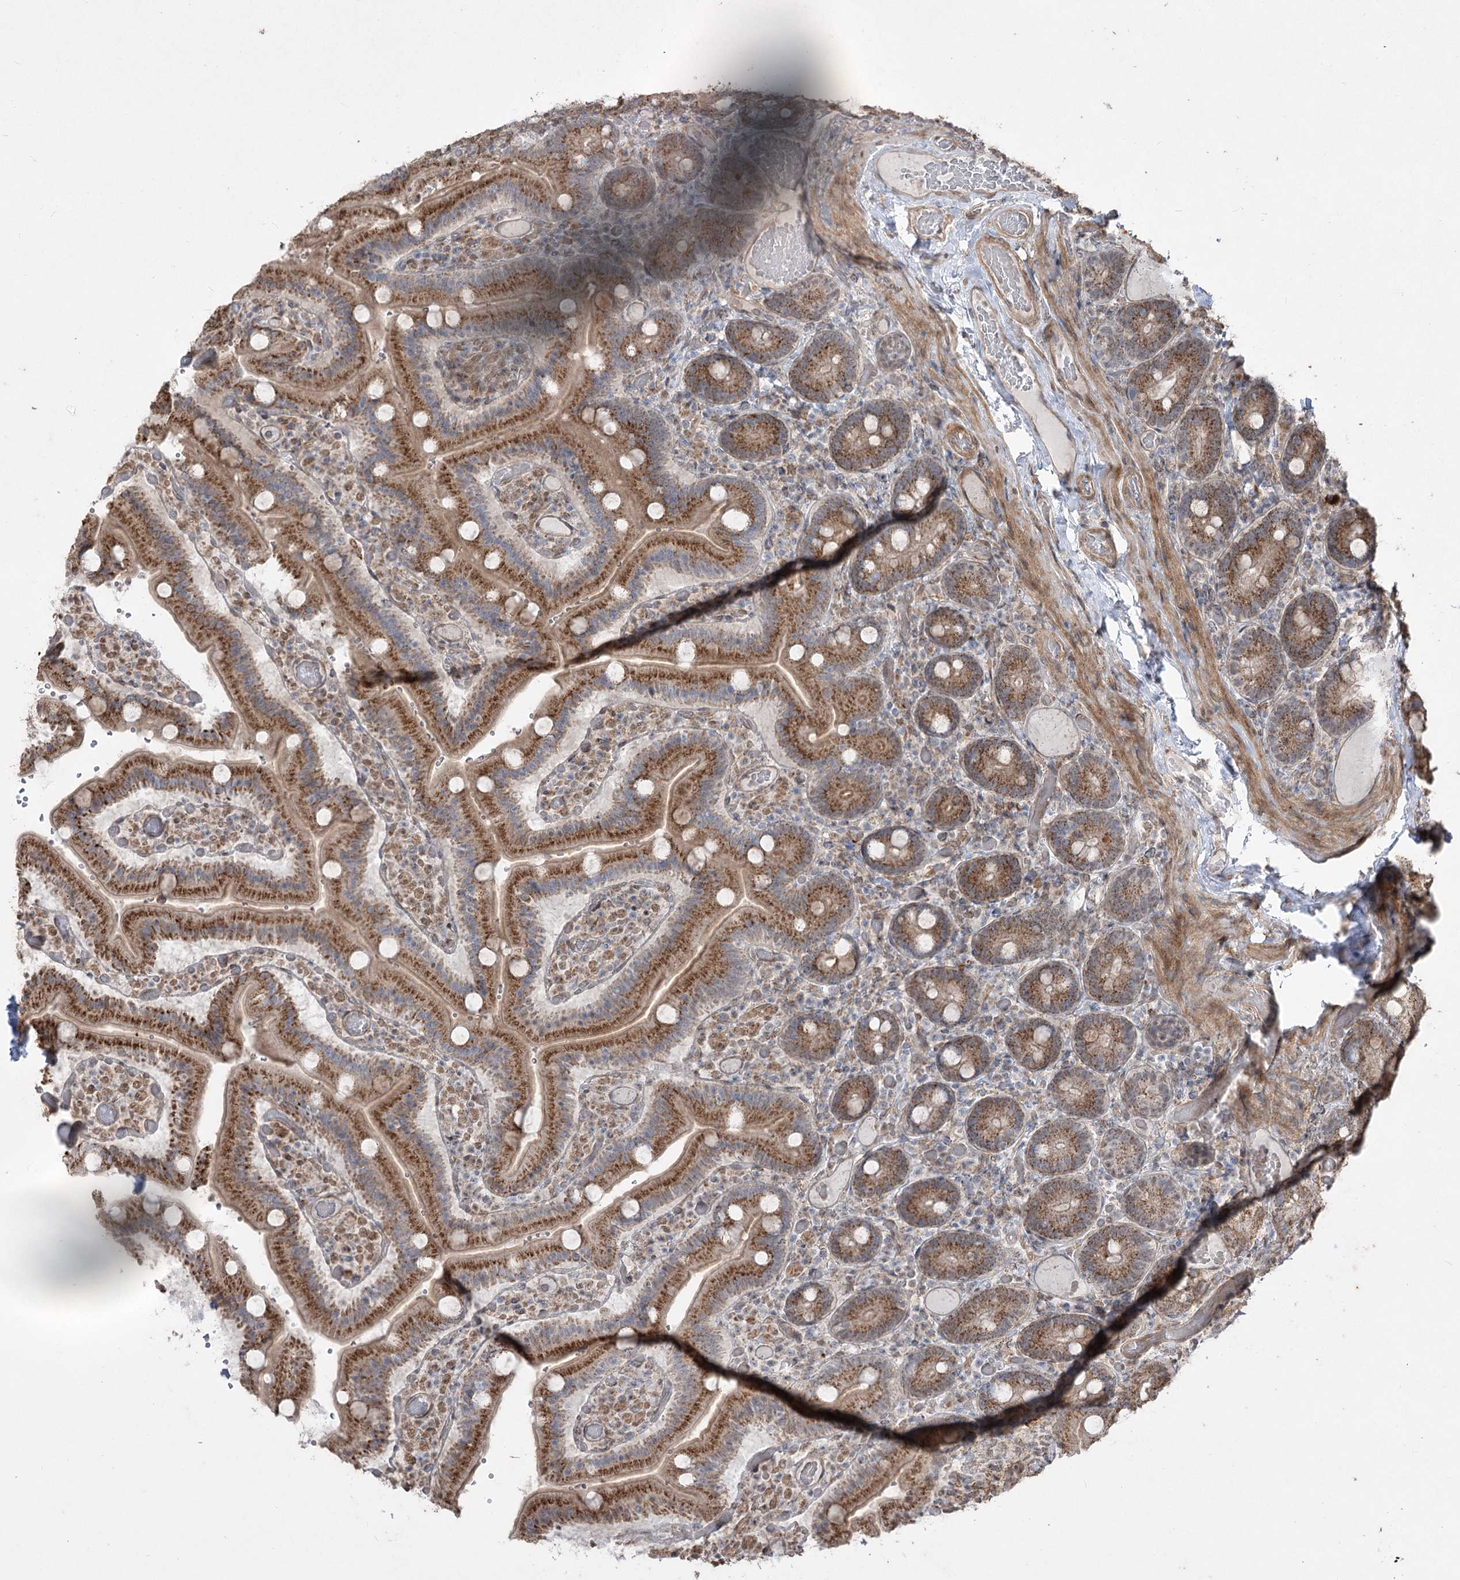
{"staining": {"intensity": "strong", "quantity": ">75%", "location": "cytoplasmic/membranous"}, "tissue": "duodenum", "cell_type": "Glandular cells", "image_type": "normal", "snomed": [{"axis": "morphology", "description": "Normal tissue, NOS"}, {"axis": "topography", "description": "Duodenum"}], "caption": "A high-resolution photomicrograph shows immunohistochemistry (IHC) staining of normal duodenum, which demonstrates strong cytoplasmic/membranous staining in approximately >75% of glandular cells.", "gene": "ZSCAN23", "patient": {"sex": "female", "age": 62}}